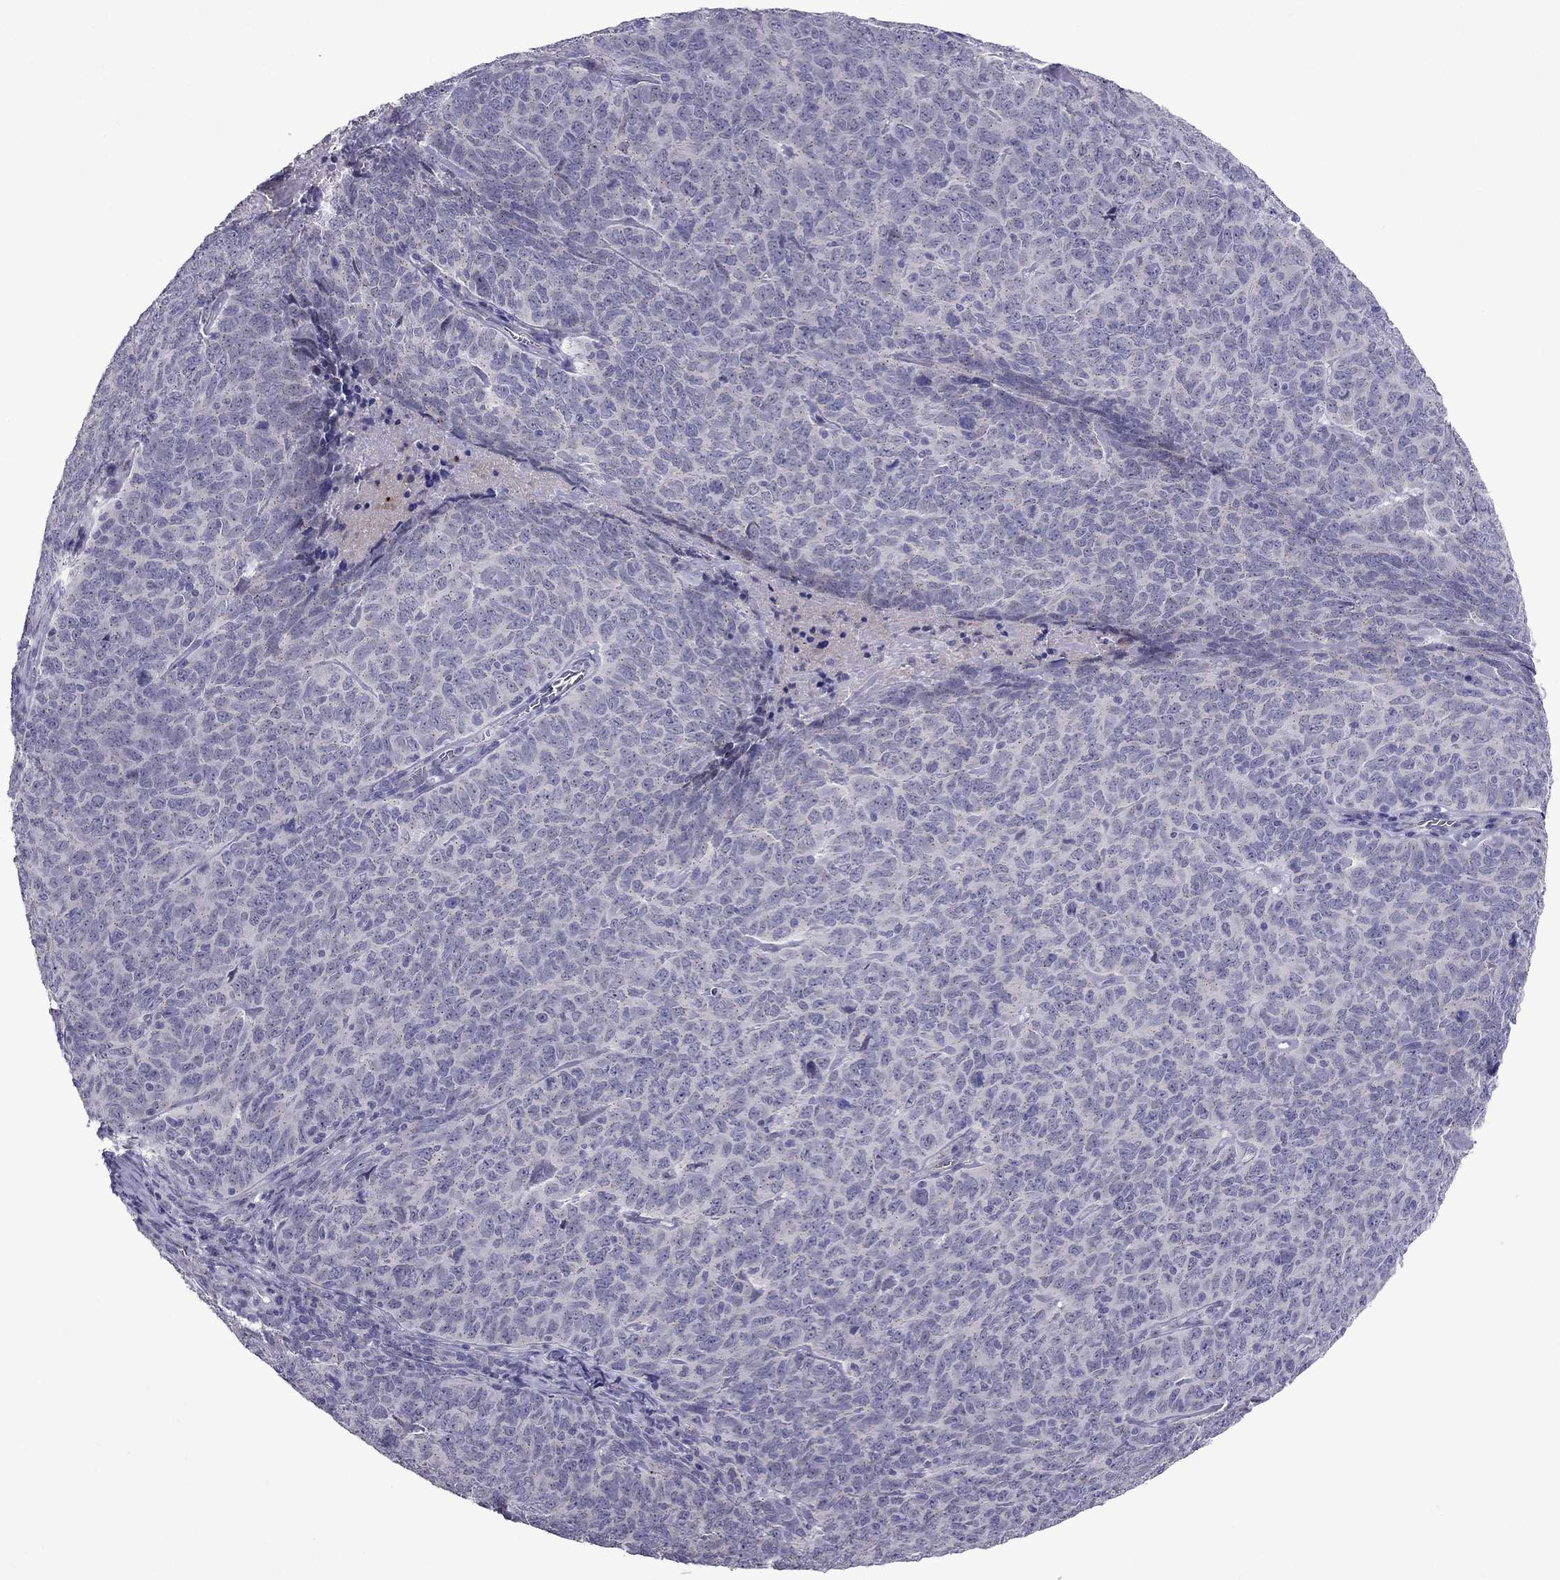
{"staining": {"intensity": "negative", "quantity": "none", "location": "none"}, "tissue": "skin cancer", "cell_type": "Tumor cells", "image_type": "cancer", "snomed": [{"axis": "morphology", "description": "Squamous cell carcinoma, NOS"}, {"axis": "topography", "description": "Skin"}, {"axis": "topography", "description": "Anal"}], "caption": "Immunohistochemical staining of human skin cancer shows no significant expression in tumor cells. (Brightfield microscopy of DAB (3,3'-diaminobenzidine) immunohistochemistry (IHC) at high magnification).", "gene": "MYBPH", "patient": {"sex": "female", "age": 51}}